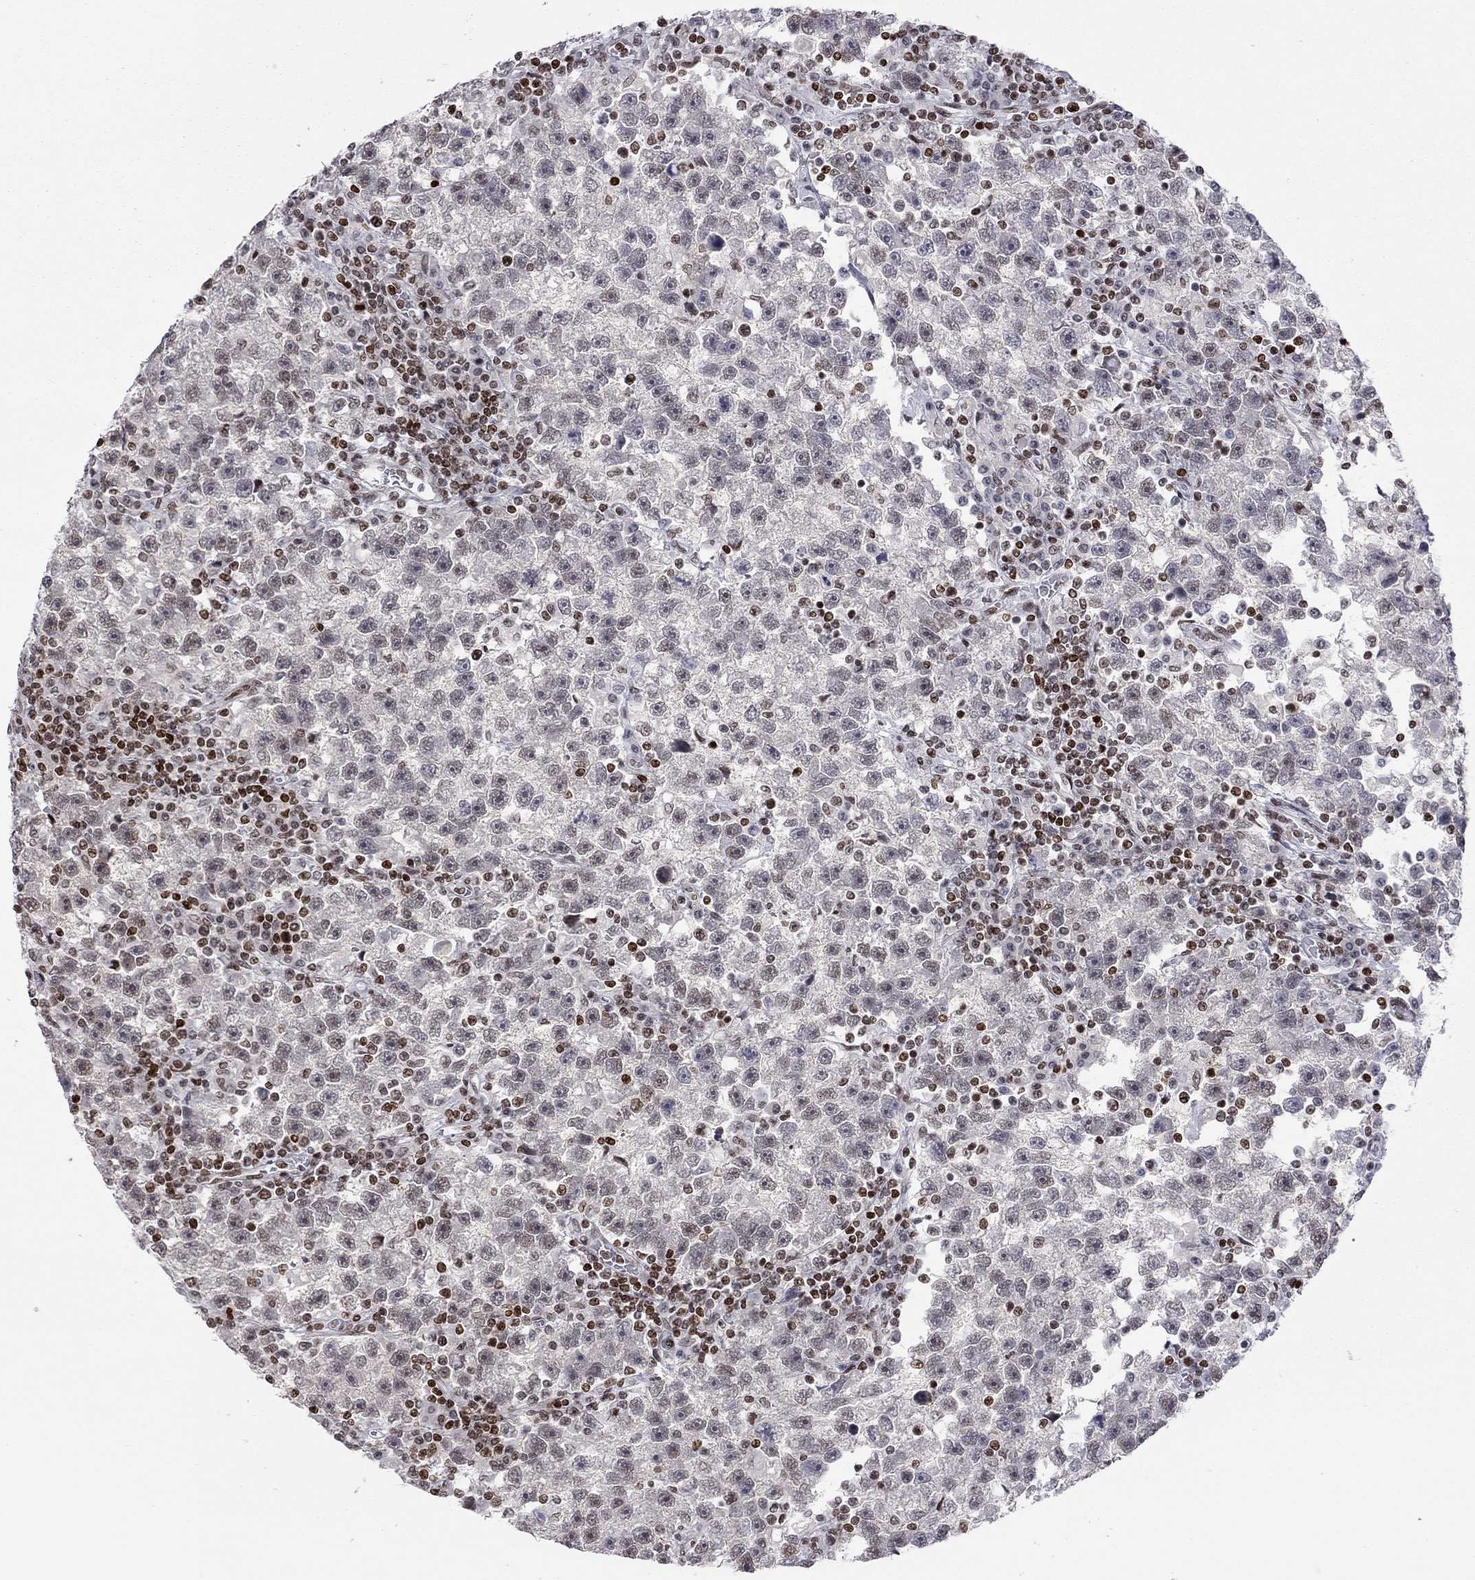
{"staining": {"intensity": "negative", "quantity": "none", "location": "none"}, "tissue": "testis cancer", "cell_type": "Tumor cells", "image_type": "cancer", "snomed": [{"axis": "morphology", "description": "Seminoma, NOS"}, {"axis": "topography", "description": "Testis"}], "caption": "Tumor cells are negative for protein expression in human testis cancer (seminoma). The staining is performed using DAB brown chromogen with nuclei counter-stained in using hematoxylin.", "gene": "H2AX", "patient": {"sex": "male", "age": 47}}